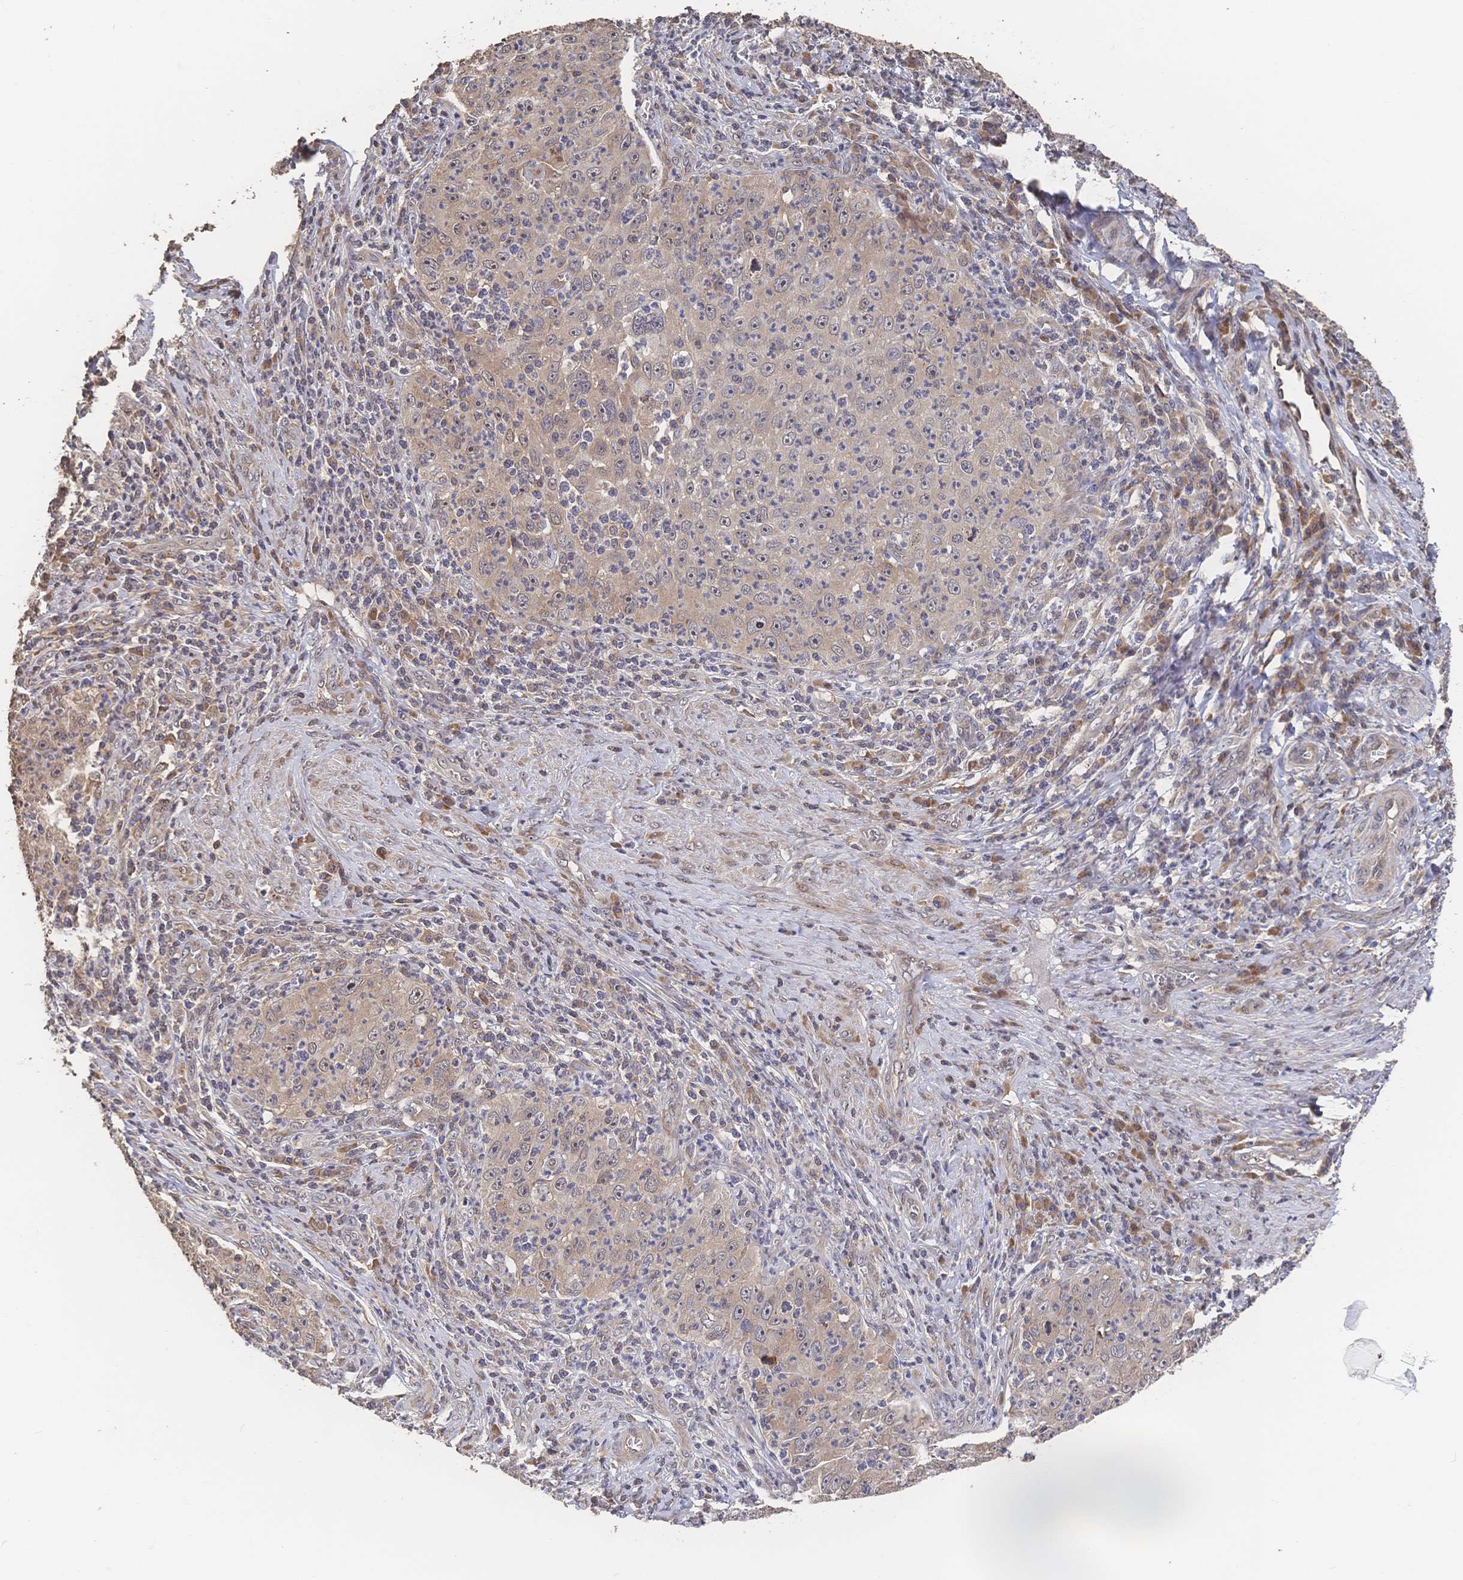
{"staining": {"intensity": "weak", "quantity": "25%-75%", "location": "cytoplasmic/membranous,nuclear"}, "tissue": "cervical cancer", "cell_type": "Tumor cells", "image_type": "cancer", "snomed": [{"axis": "morphology", "description": "Squamous cell carcinoma, NOS"}, {"axis": "topography", "description": "Cervix"}], "caption": "Squamous cell carcinoma (cervical) was stained to show a protein in brown. There is low levels of weak cytoplasmic/membranous and nuclear staining in about 25%-75% of tumor cells.", "gene": "DNAJA4", "patient": {"sex": "female", "age": 30}}